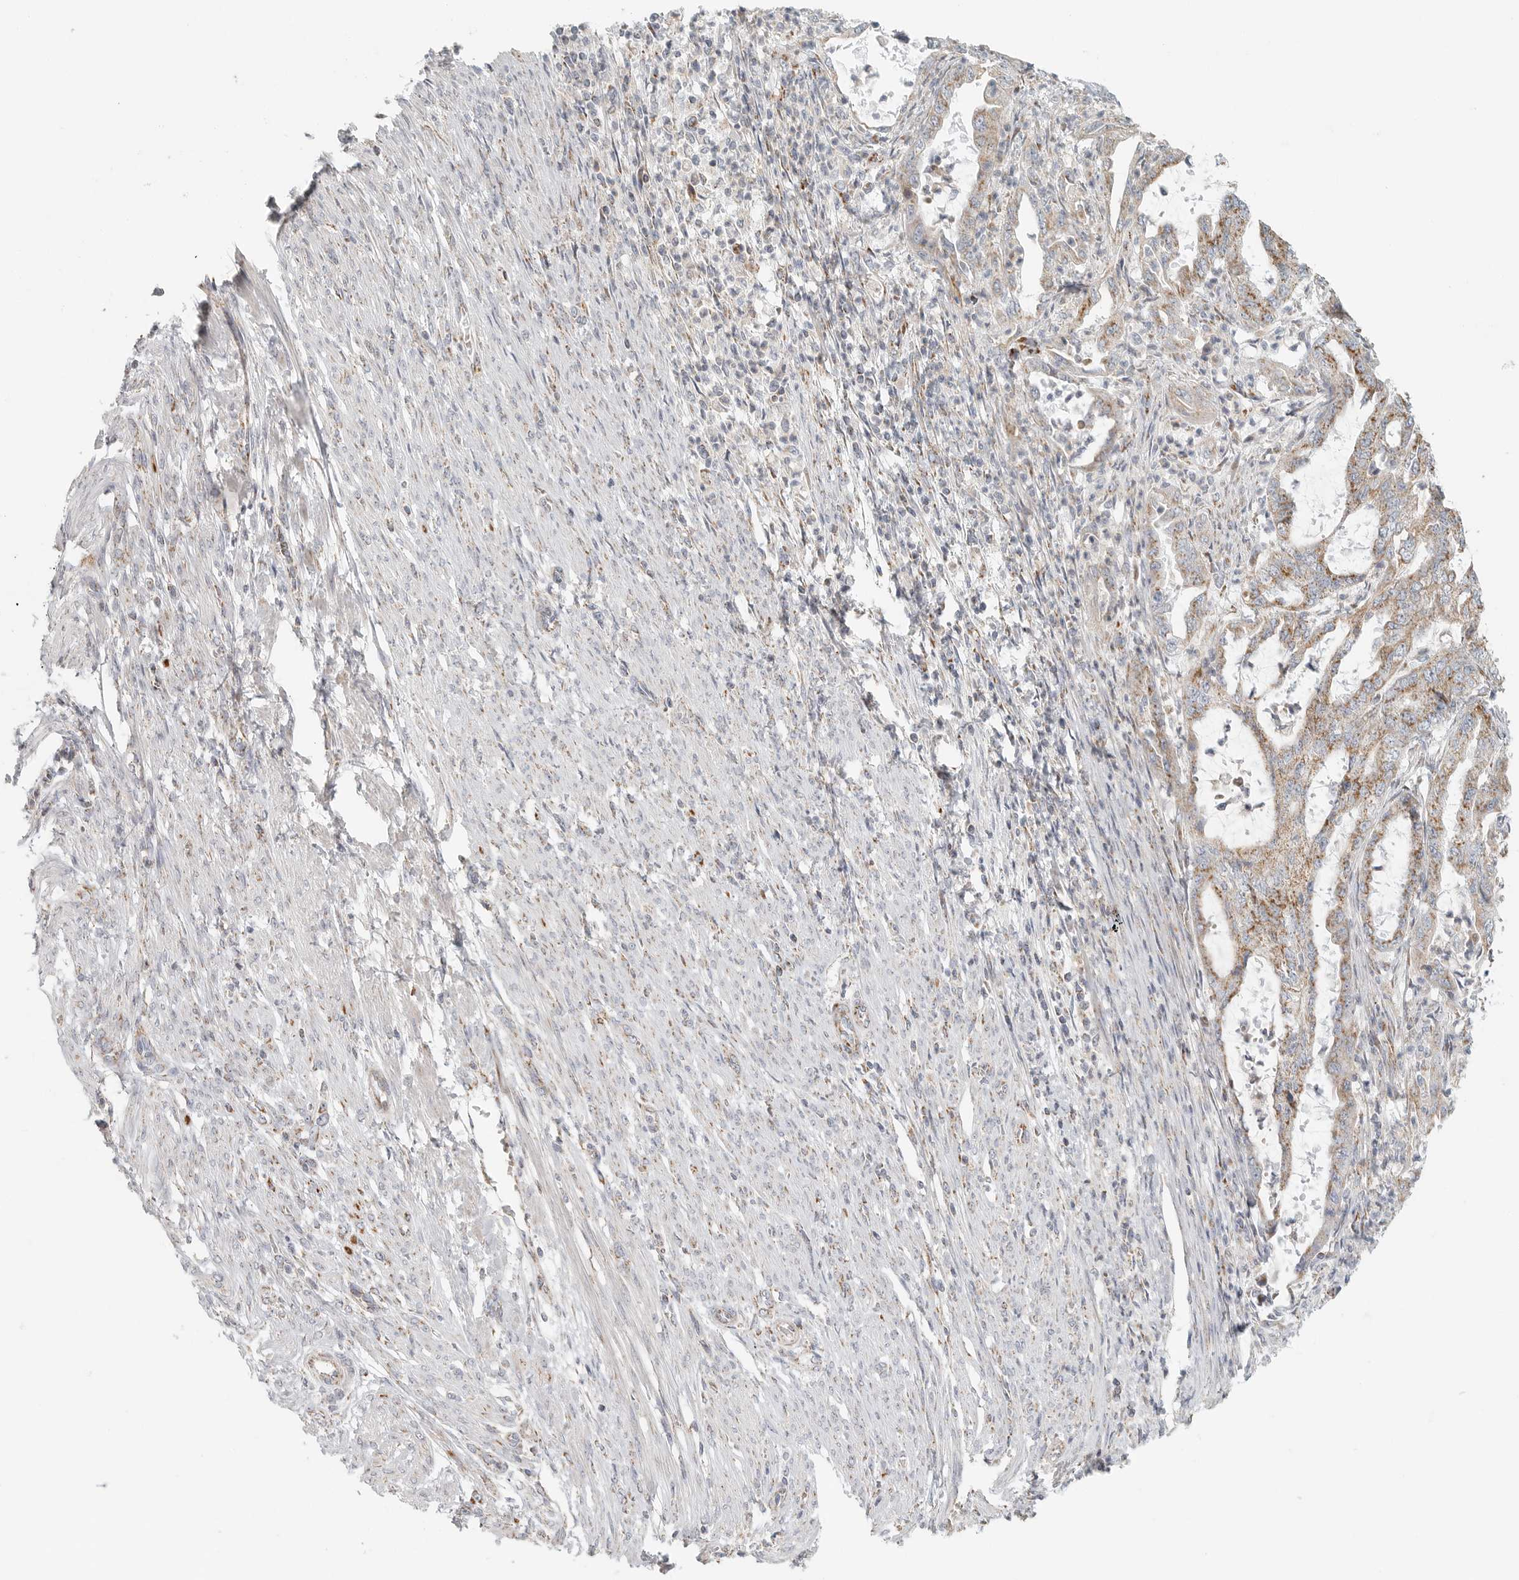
{"staining": {"intensity": "moderate", "quantity": ">75%", "location": "cytoplasmic/membranous"}, "tissue": "endometrial cancer", "cell_type": "Tumor cells", "image_type": "cancer", "snomed": [{"axis": "morphology", "description": "Adenocarcinoma, NOS"}, {"axis": "topography", "description": "Endometrium"}], "caption": "IHC (DAB) staining of adenocarcinoma (endometrial) reveals moderate cytoplasmic/membranous protein positivity in approximately >75% of tumor cells.", "gene": "SLC25A26", "patient": {"sex": "female", "age": 51}}